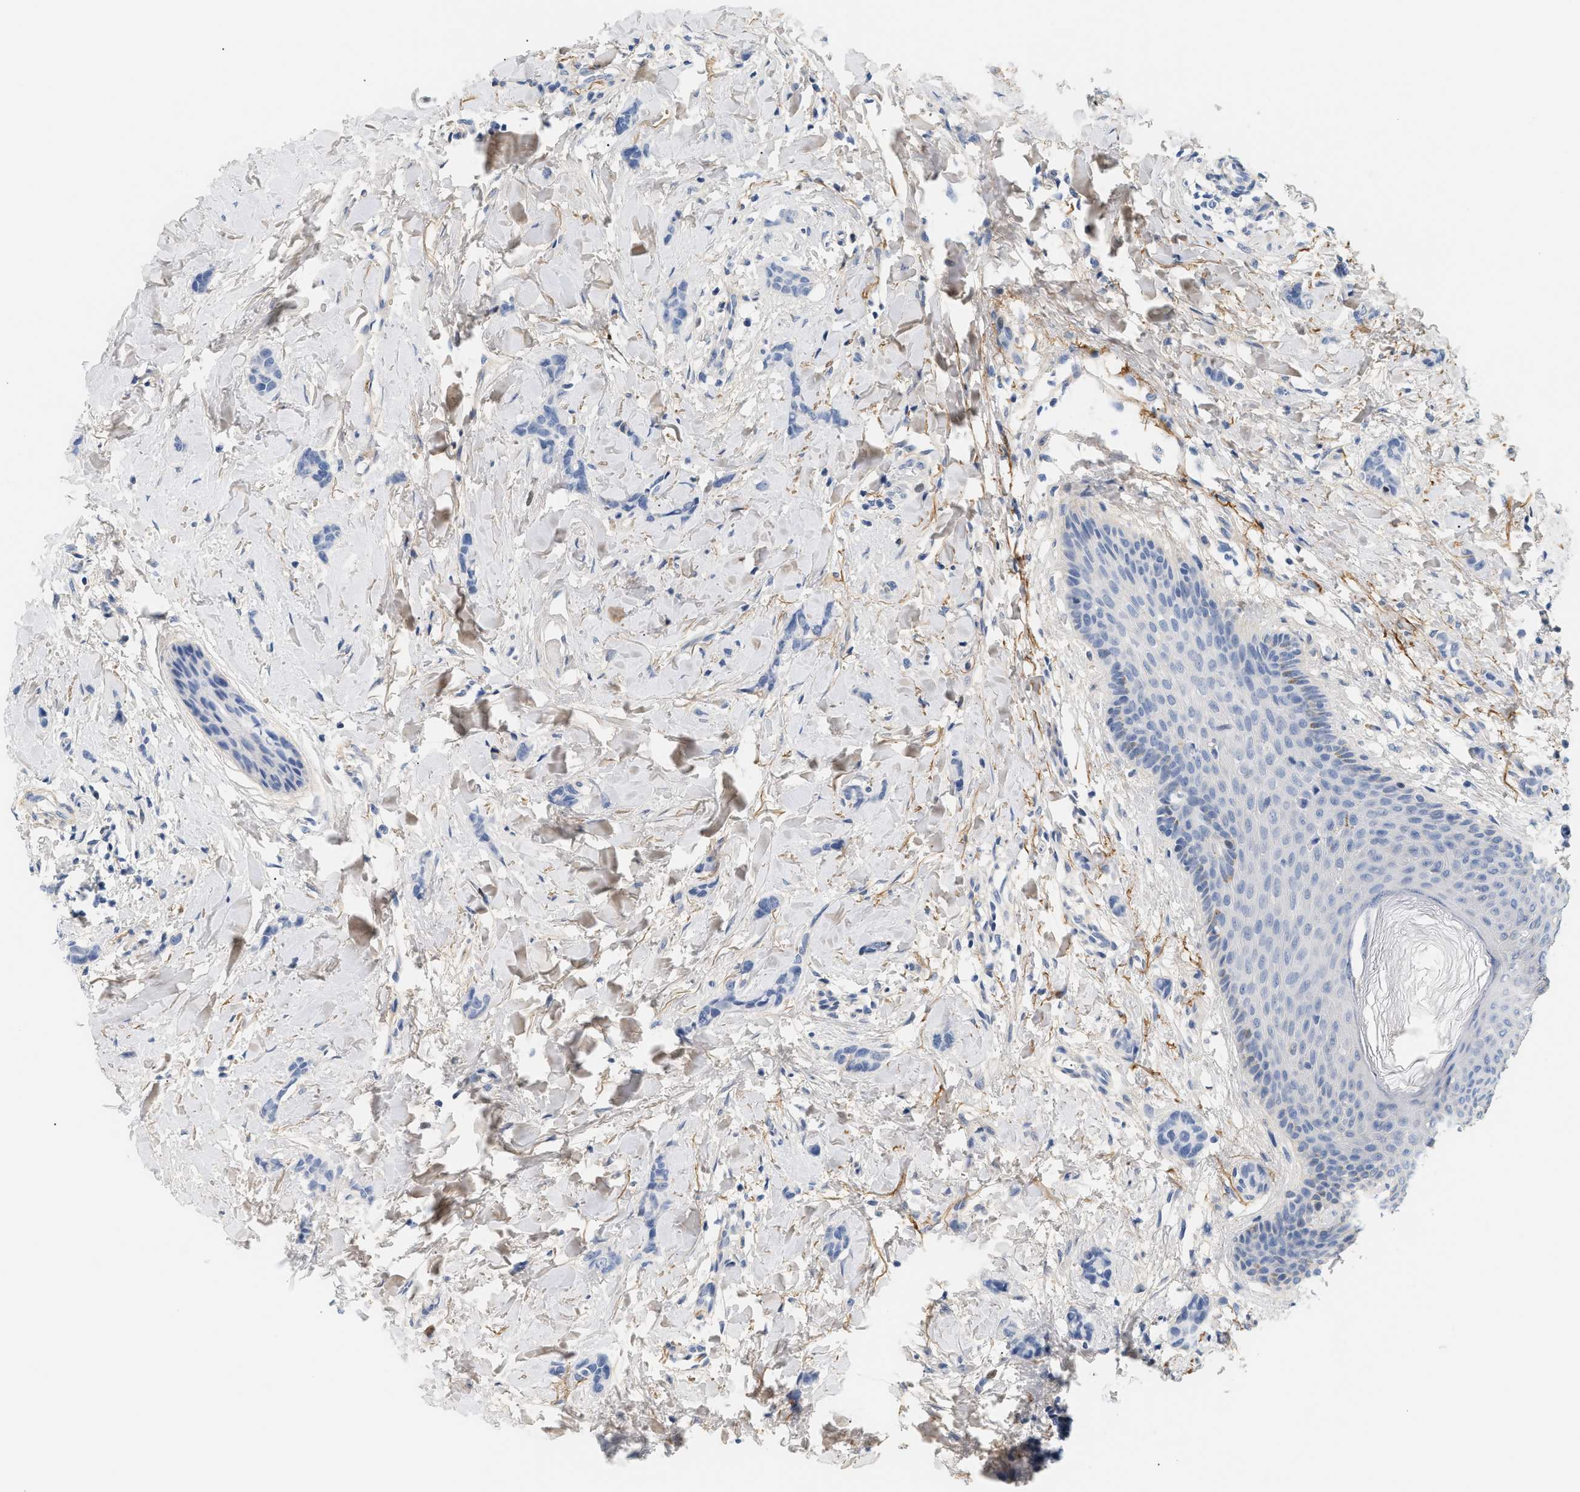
{"staining": {"intensity": "negative", "quantity": "none", "location": "none"}, "tissue": "breast cancer", "cell_type": "Tumor cells", "image_type": "cancer", "snomed": [{"axis": "morphology", "description": "Lobular carcinoma"}, {"axis": "topography", "description": "Skin"}, {"axis": "topography", "description": "Breast"}], "caption": "Immunohistochemistry photomicrograph of breast cancer stained for a protein (brown), which demonstrates no expression in tumor cells. (DAB IHC, high magnification).", "gene": "CFH", "patient": {"sex": "female", "age": 46}}